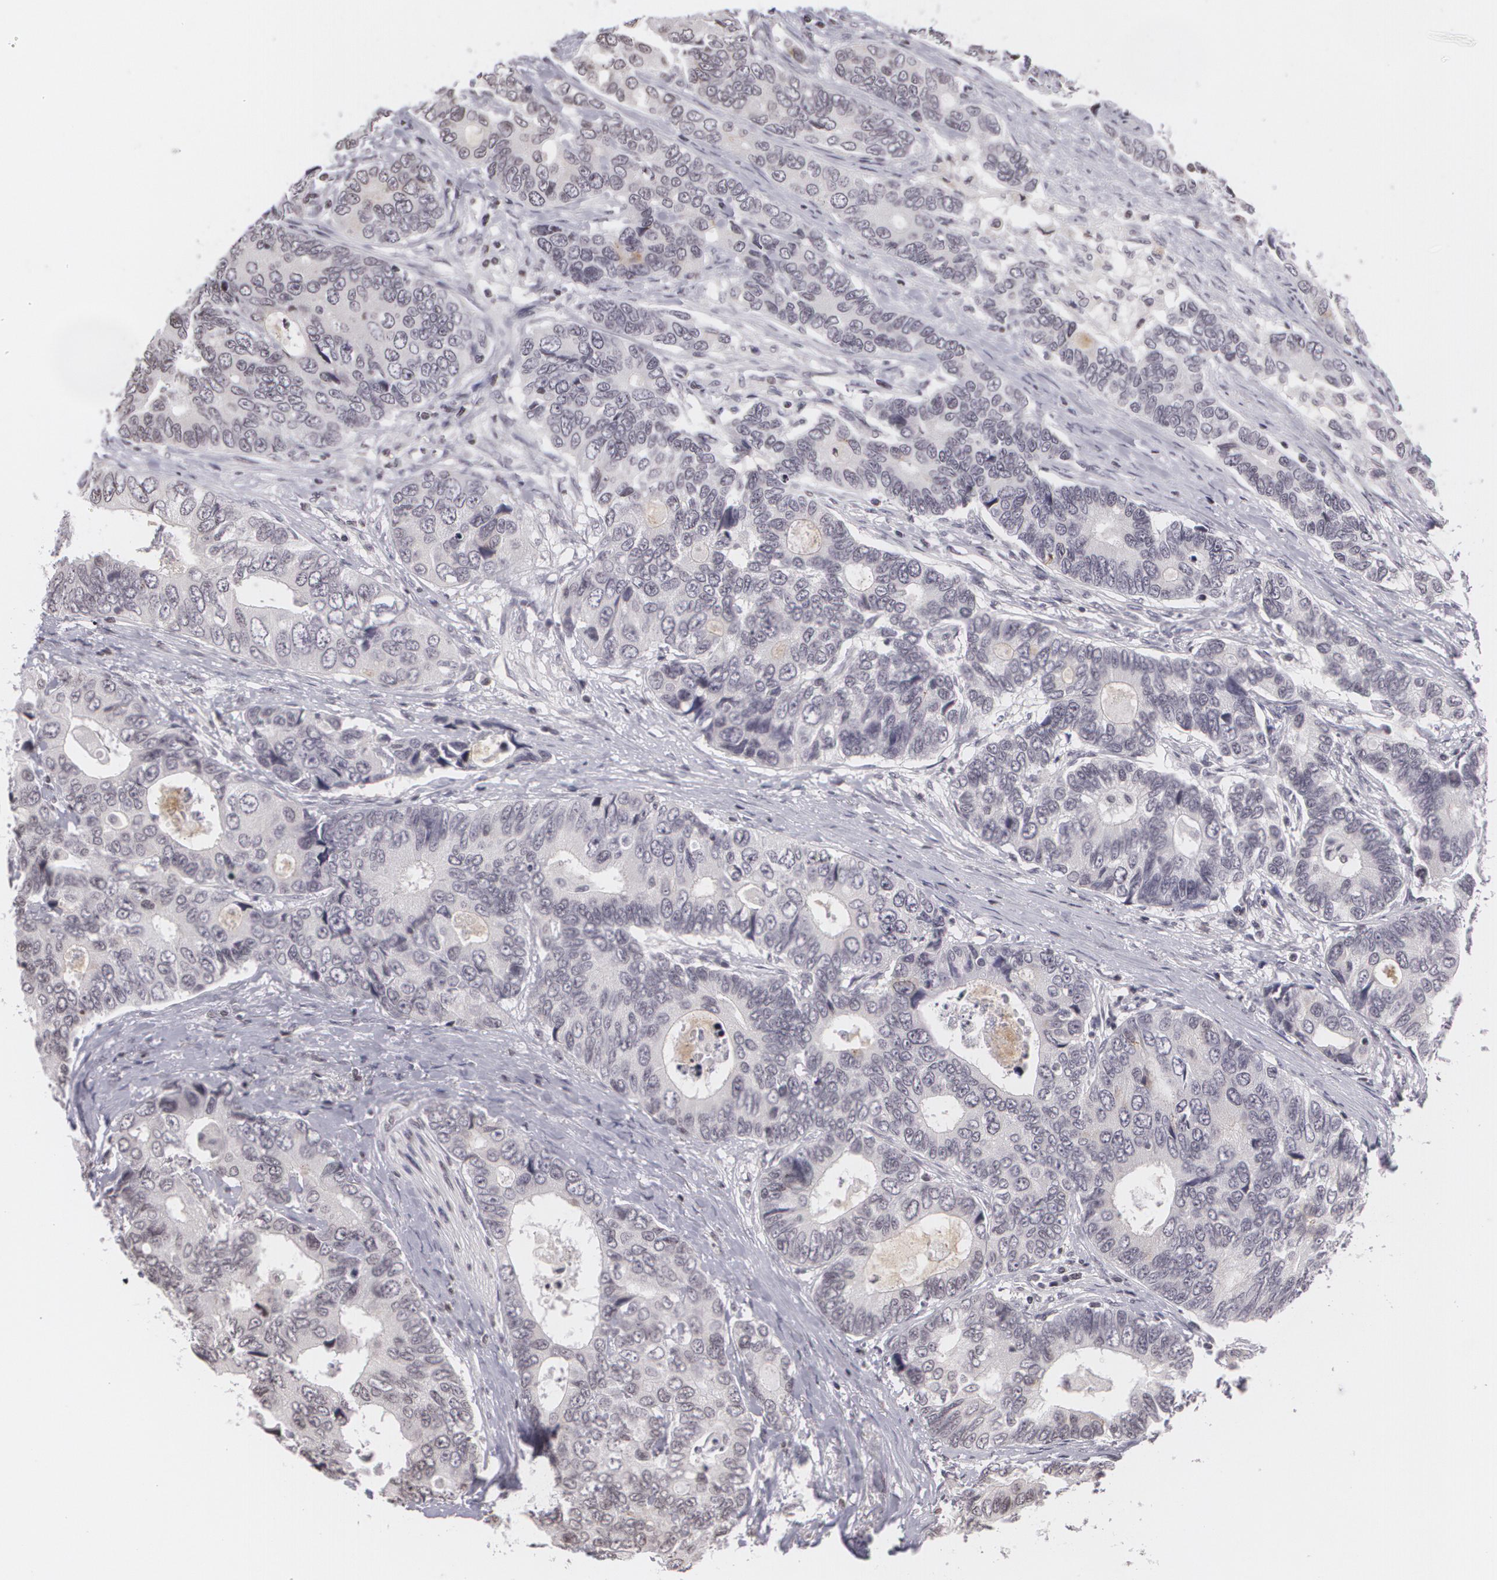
{"staining": {"intensity": "negative", "quantity": "none", "location": "none"}, "tissue": "colorectal cancer", "cell_type": "Tumor cells", "image_type": "cancer", "snomed": [{"axis": "morphology", "description": "Adenocarcinoma, NOS"}, {"axis": "topography", "description": "Rectum"}], "caption": "This is a photomicrograph of IHC staining of adenocarcinoma (colorectal), which shows no staining in tumor cells.", "gene": "MUC1", "patient": {"sex": "female", "age": 67}}